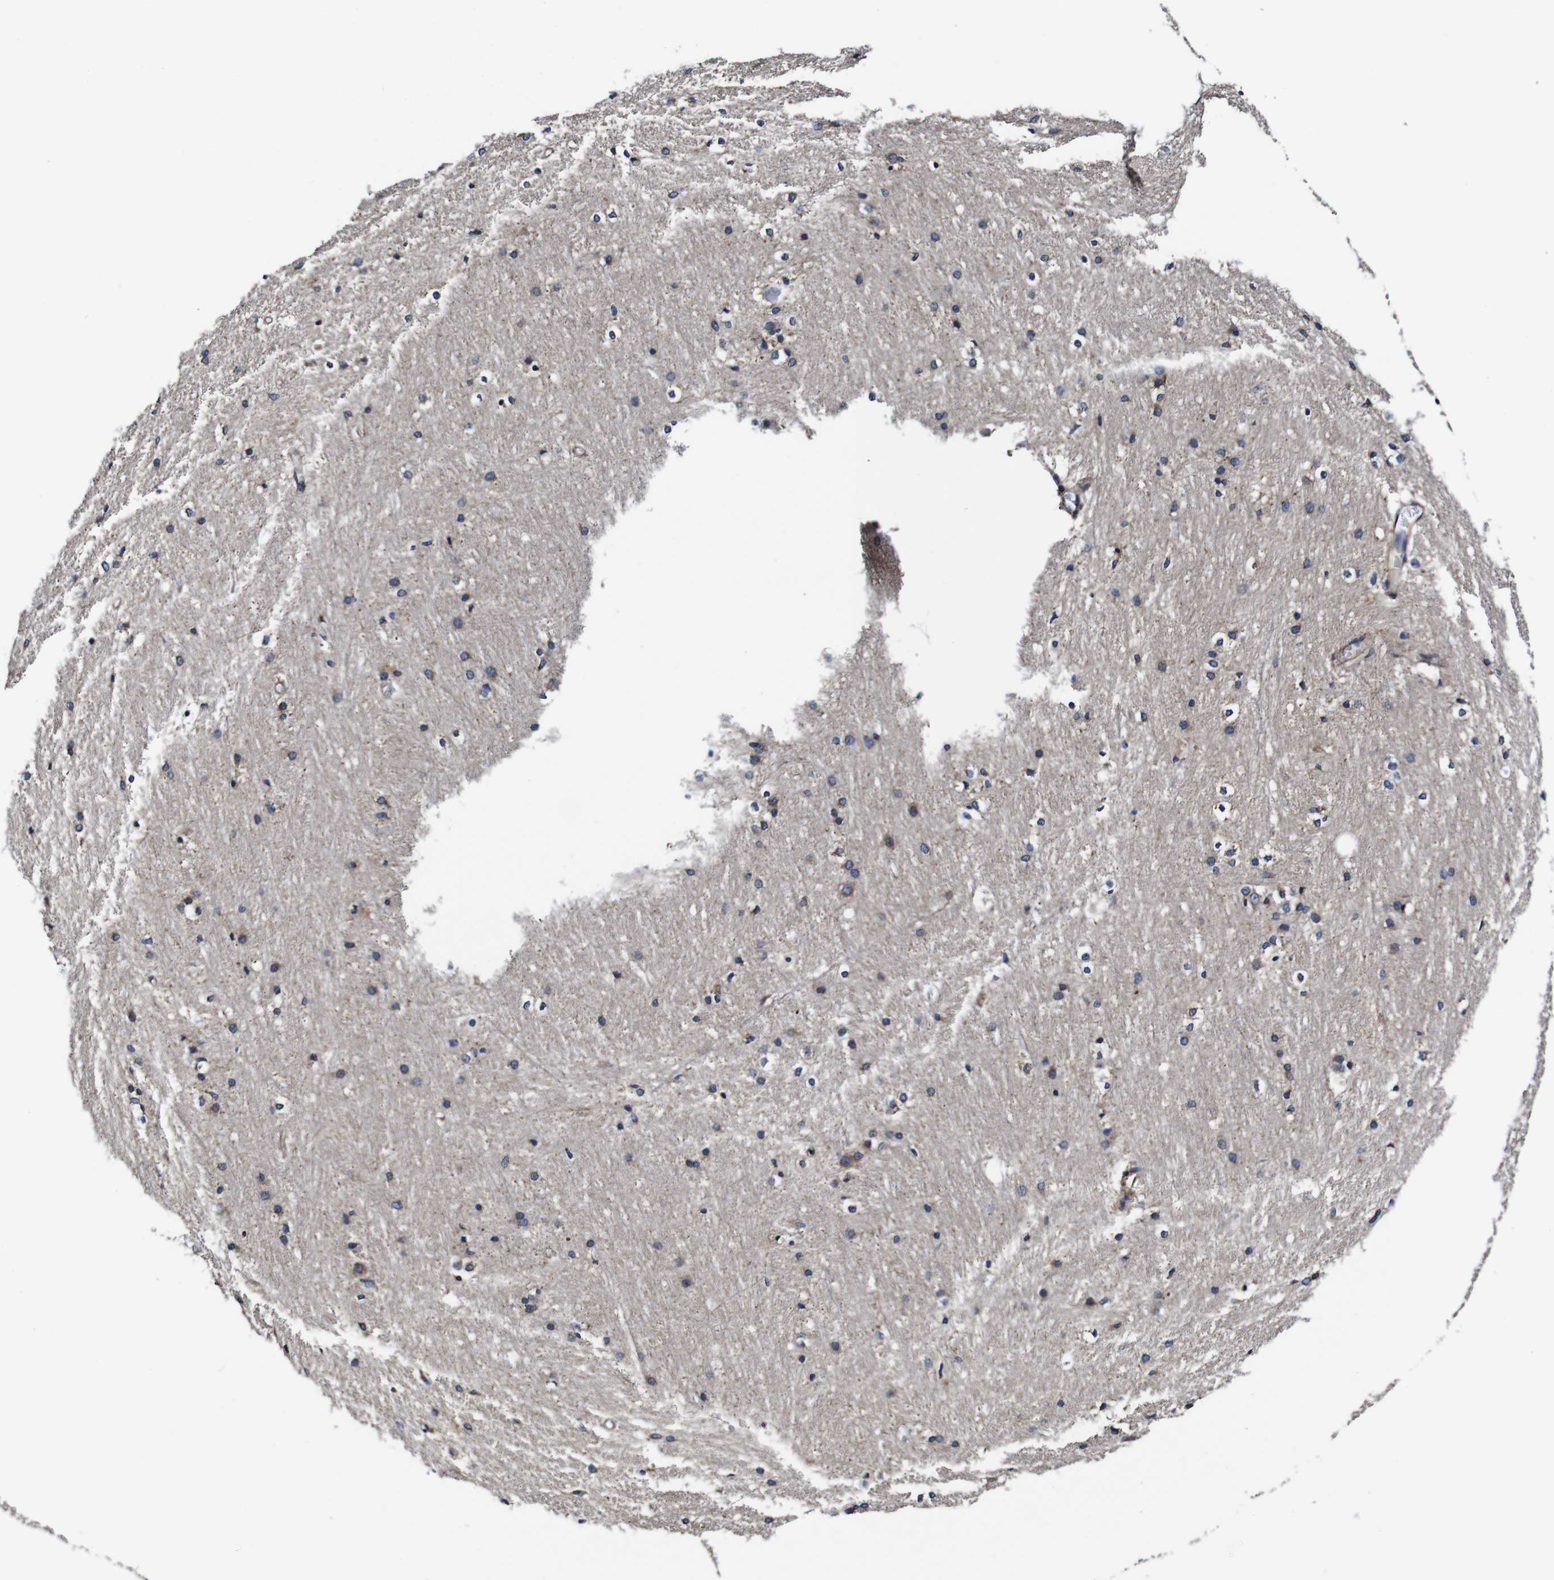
{"staining": {"intensity": "negative", "quantity": "none", "location": "none"}, "tissue": "caudate", "cell_type": "Glial cells", "image_type": "normal", "snomed": [{"axis": "morphology", "description": "Normal tissue, NOS"}, {"axis": "topography", "description": "Lateral ventricle wall"}], "caption": "A high-resolution photomicrograph shows IHC staining of benign caudate, which reveals no significant staining in glial cells.", "gene": "PDCD6IP", "patient": {"sex": "female", "age": 19}}